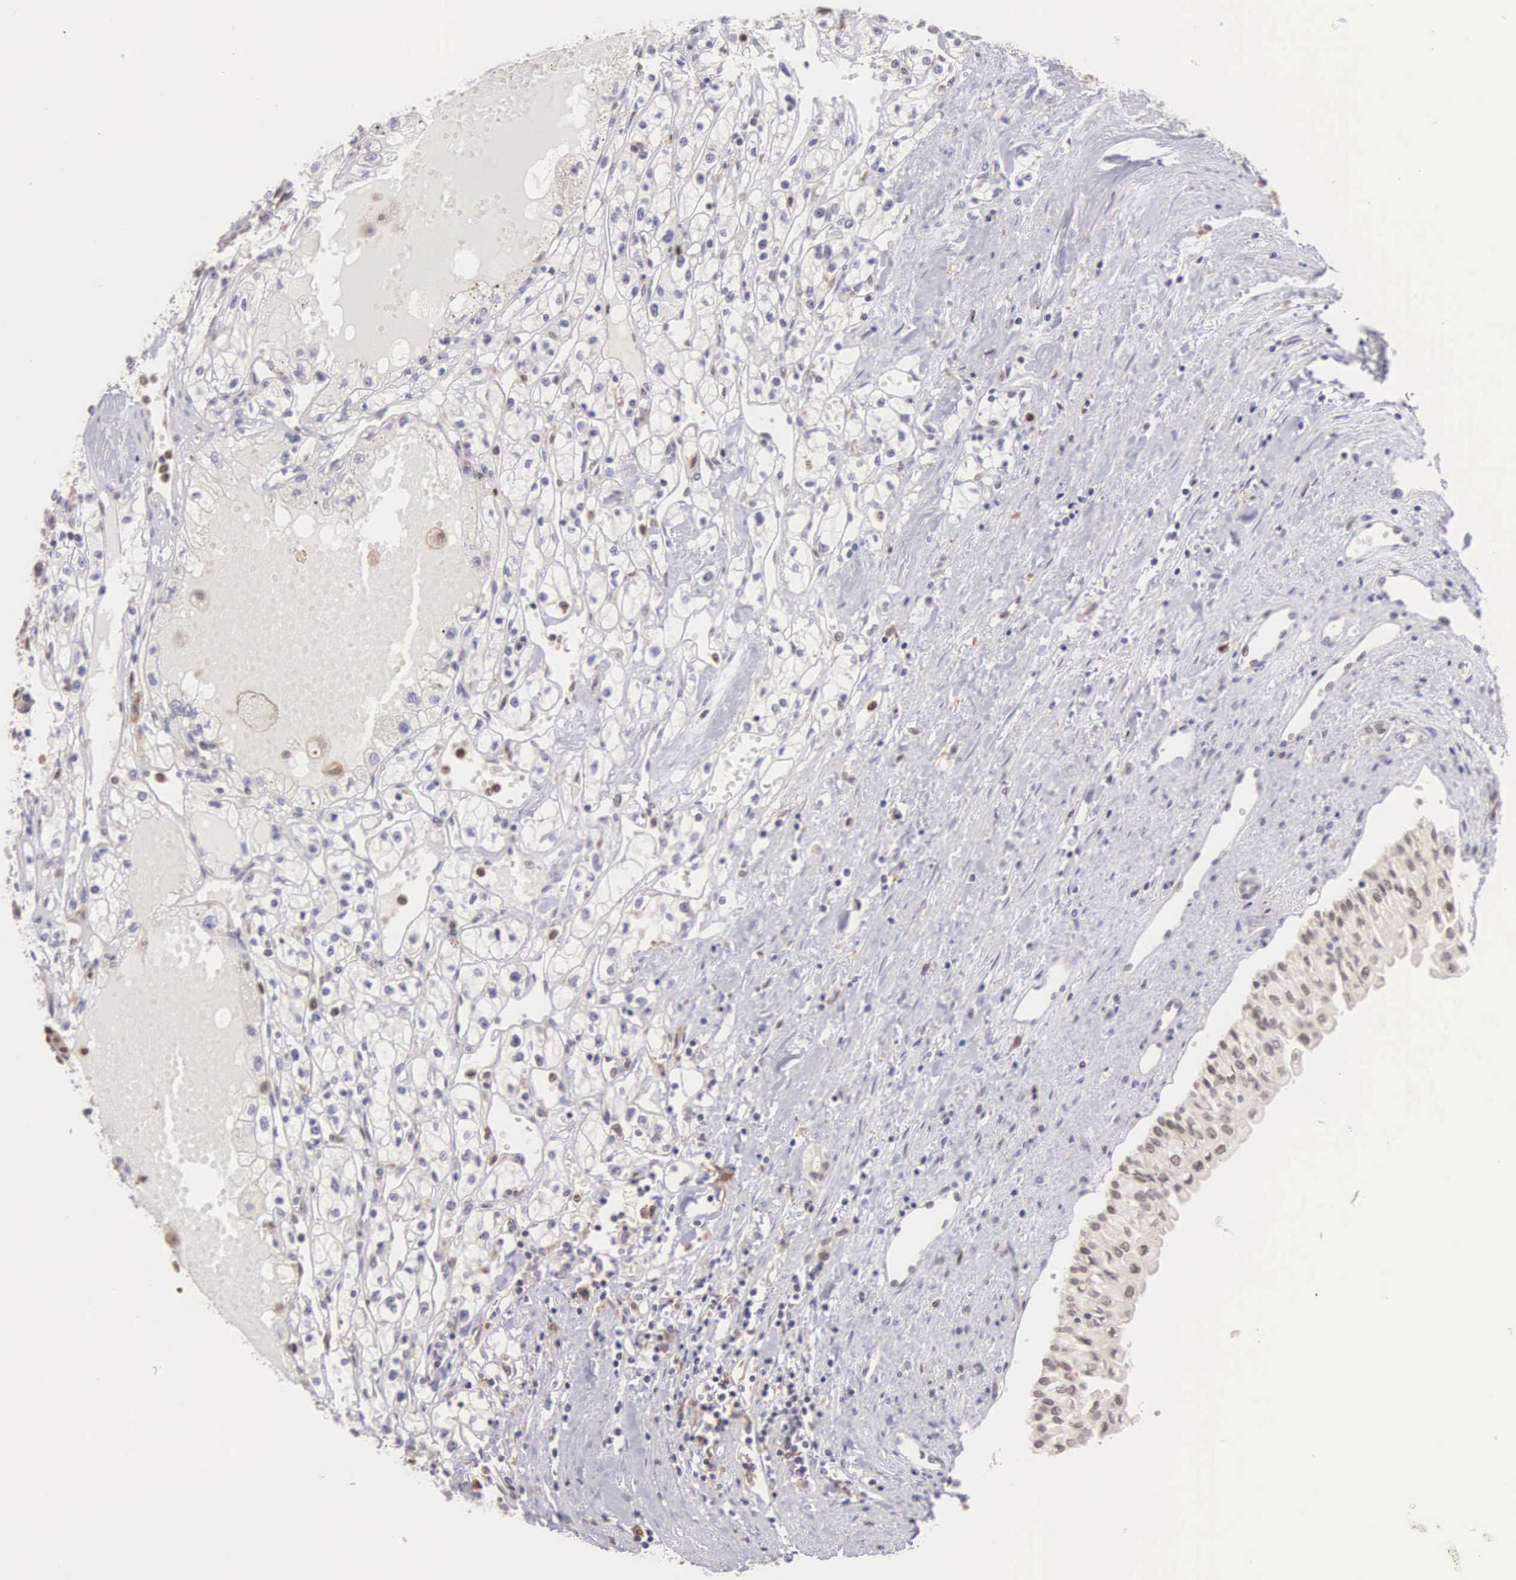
{"staining": {"intensity": "weak", "quantity": "<25%", "location": "nuclear"}, "tissue": "renal cancer", "cell_type": "Tumor cells", "image_type": "cancer", "snomed": [{"axis": "morphology", "description": "Adenocarcinoma, NOS"}, {"axis": "topography", "description": "Kidney"}], "caption": "Tumor cells show no significant staining in renal cancer. (Brightfield microscopy of DAB IHC at high magnification).", "gene": "GRK3", "patient": {"sex": "male", "age": 56}}